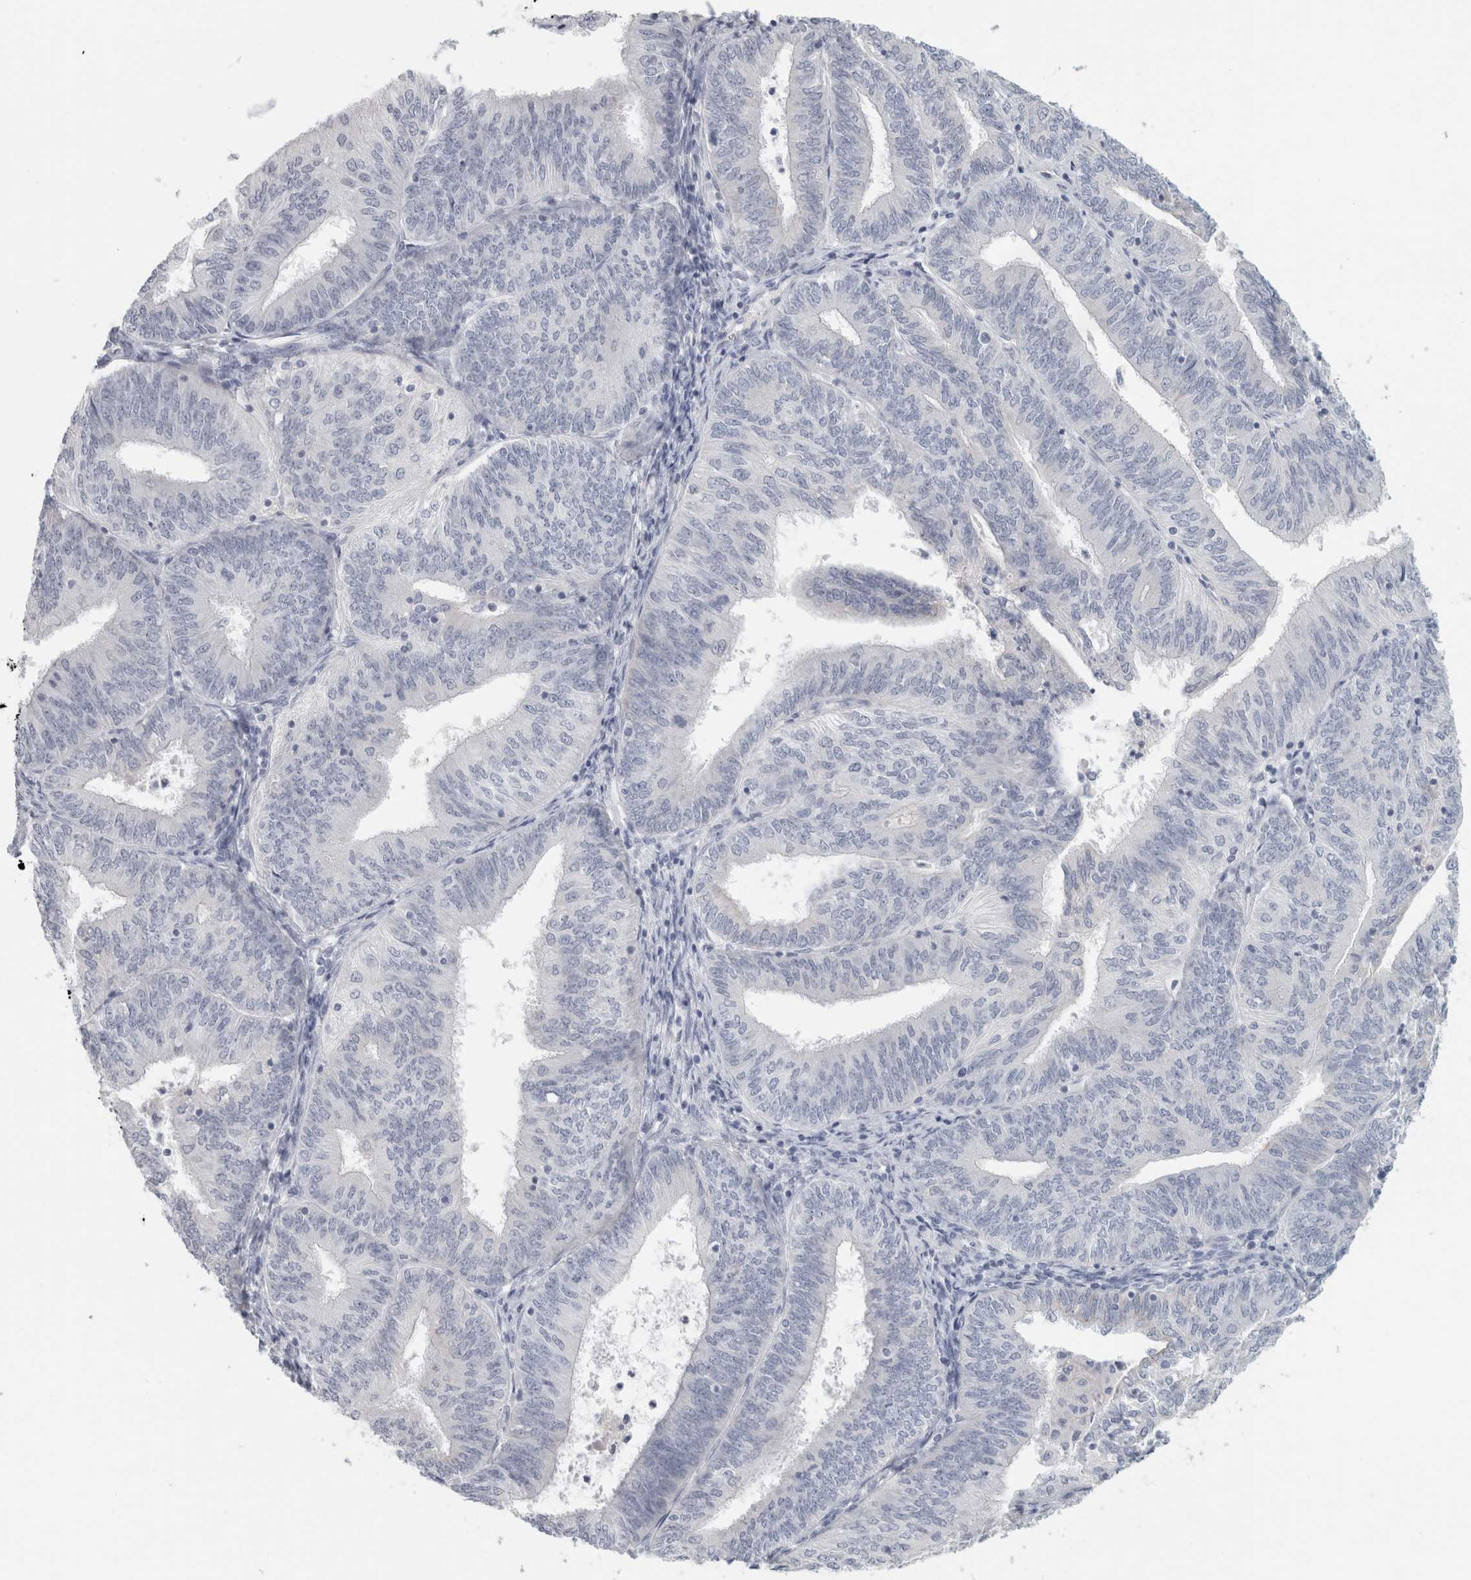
{"staining": {"intensity": "negative", "quantity": "none", "location": "none"}, "tissue": "endometrial cancer", "cell_type": "Tumor cells", "image_type": "cancer", "snomed": [{"axis": "morphology", "description": "Adenocarcinoma, NOS"}, {"axis": "topography", "description": "Endometrium"}], "caption": "Endometrial cancer (adenocarcinoma) was stained to show a protein in brown. There is no significant positivity in tumor cells. (Stains: DAB (3,3'-diaminobenzidine) immunohistochemistry (IHC) with hematoxylin counter stain, Microscopy: brightfield microscopy at high magnification).", "gene": "SLC28A3", "patient": {"sex": "female", "age": 58}}